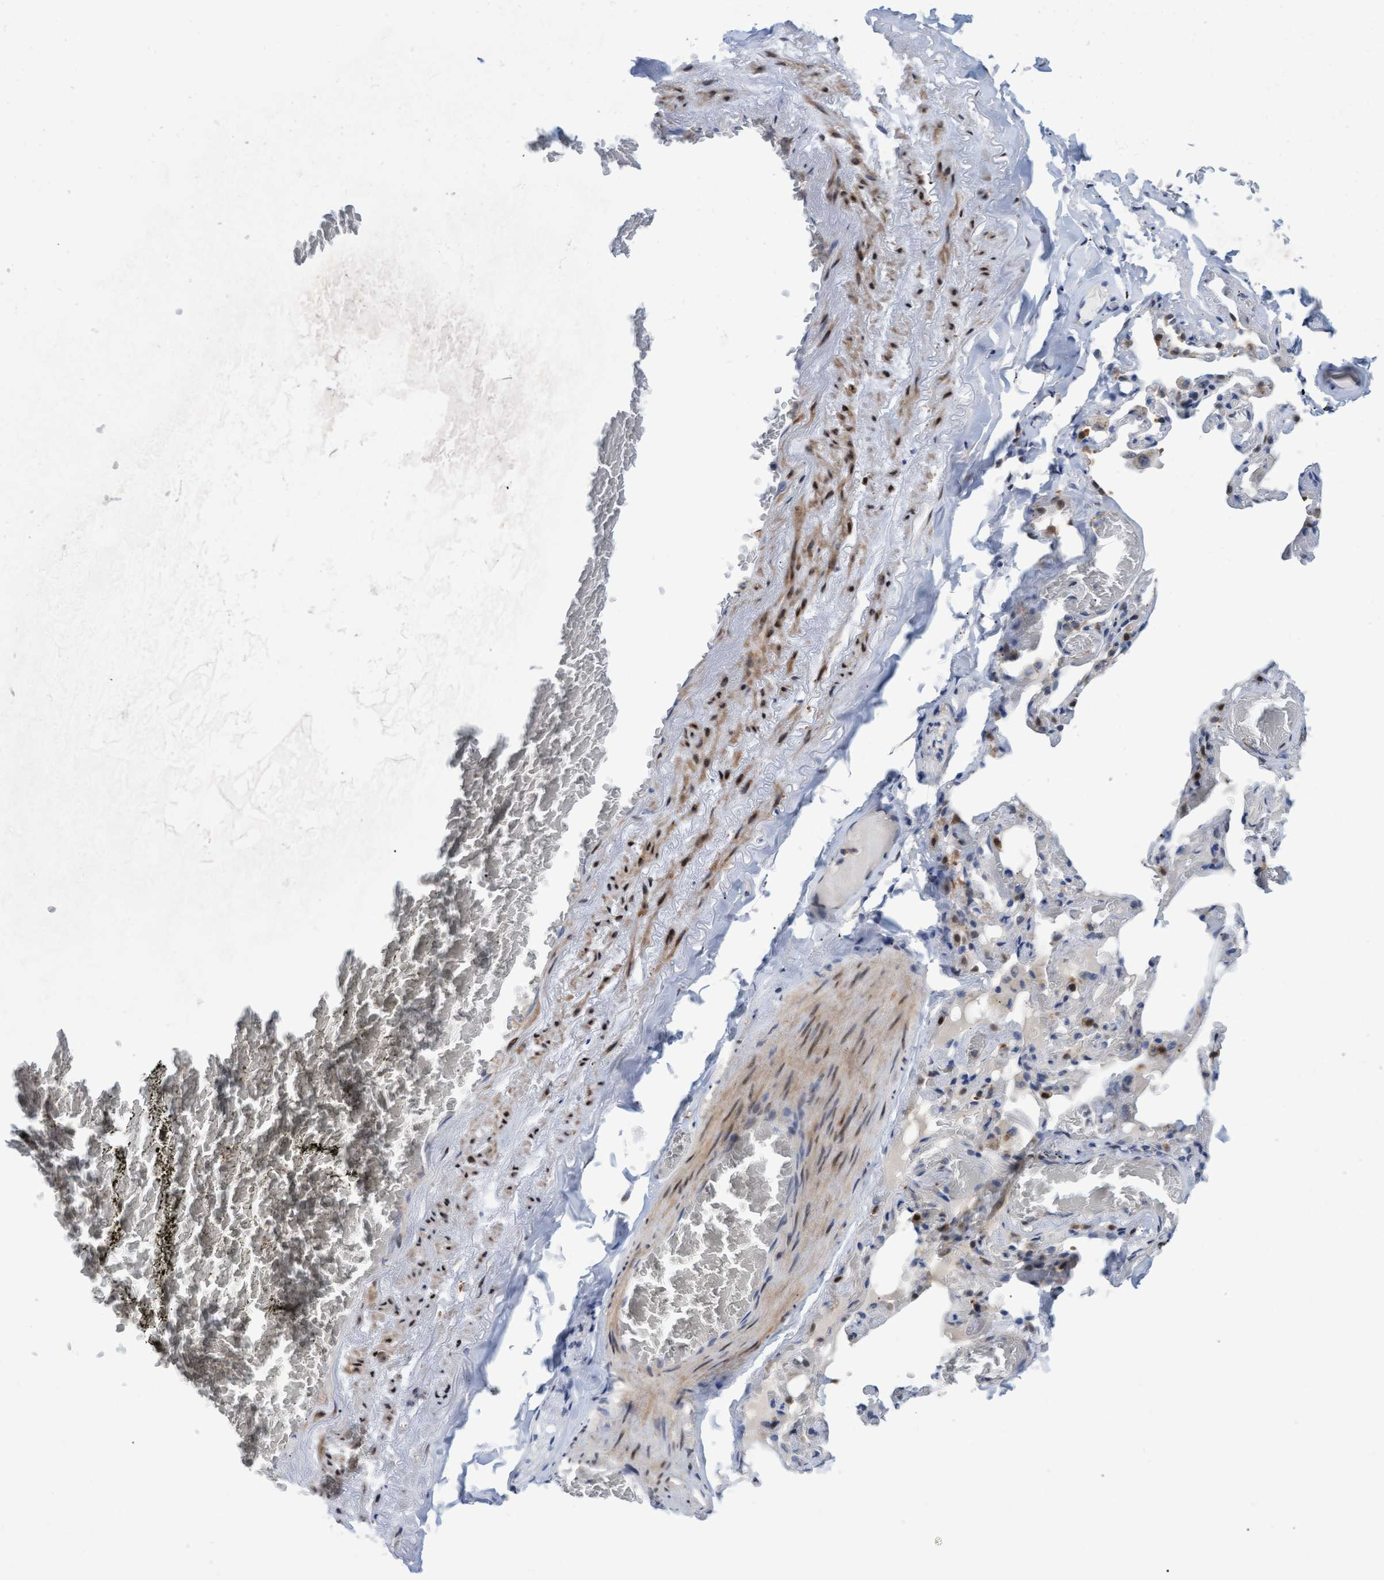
{"staining": {"intensity": "weak", "quantity": "<25%", "location": "cytoplasmic/membranous"}, "tissue": "adipose tissue", "cell_type": "Adipocytes", "image_type": "normal", "snomed": [{"axis": "morphology", "description": "Normal tissue, NOS"}, {"axis": "topography", "description": "Cartilage tissue"}, {"axis": "topography", "description": "Lung"}], "caption": "The photomicrograph displays no significant expression in adipocytes of adipose tissue.", "gene": "PINX1", "patient": {"sex": "female", "age": 77}}